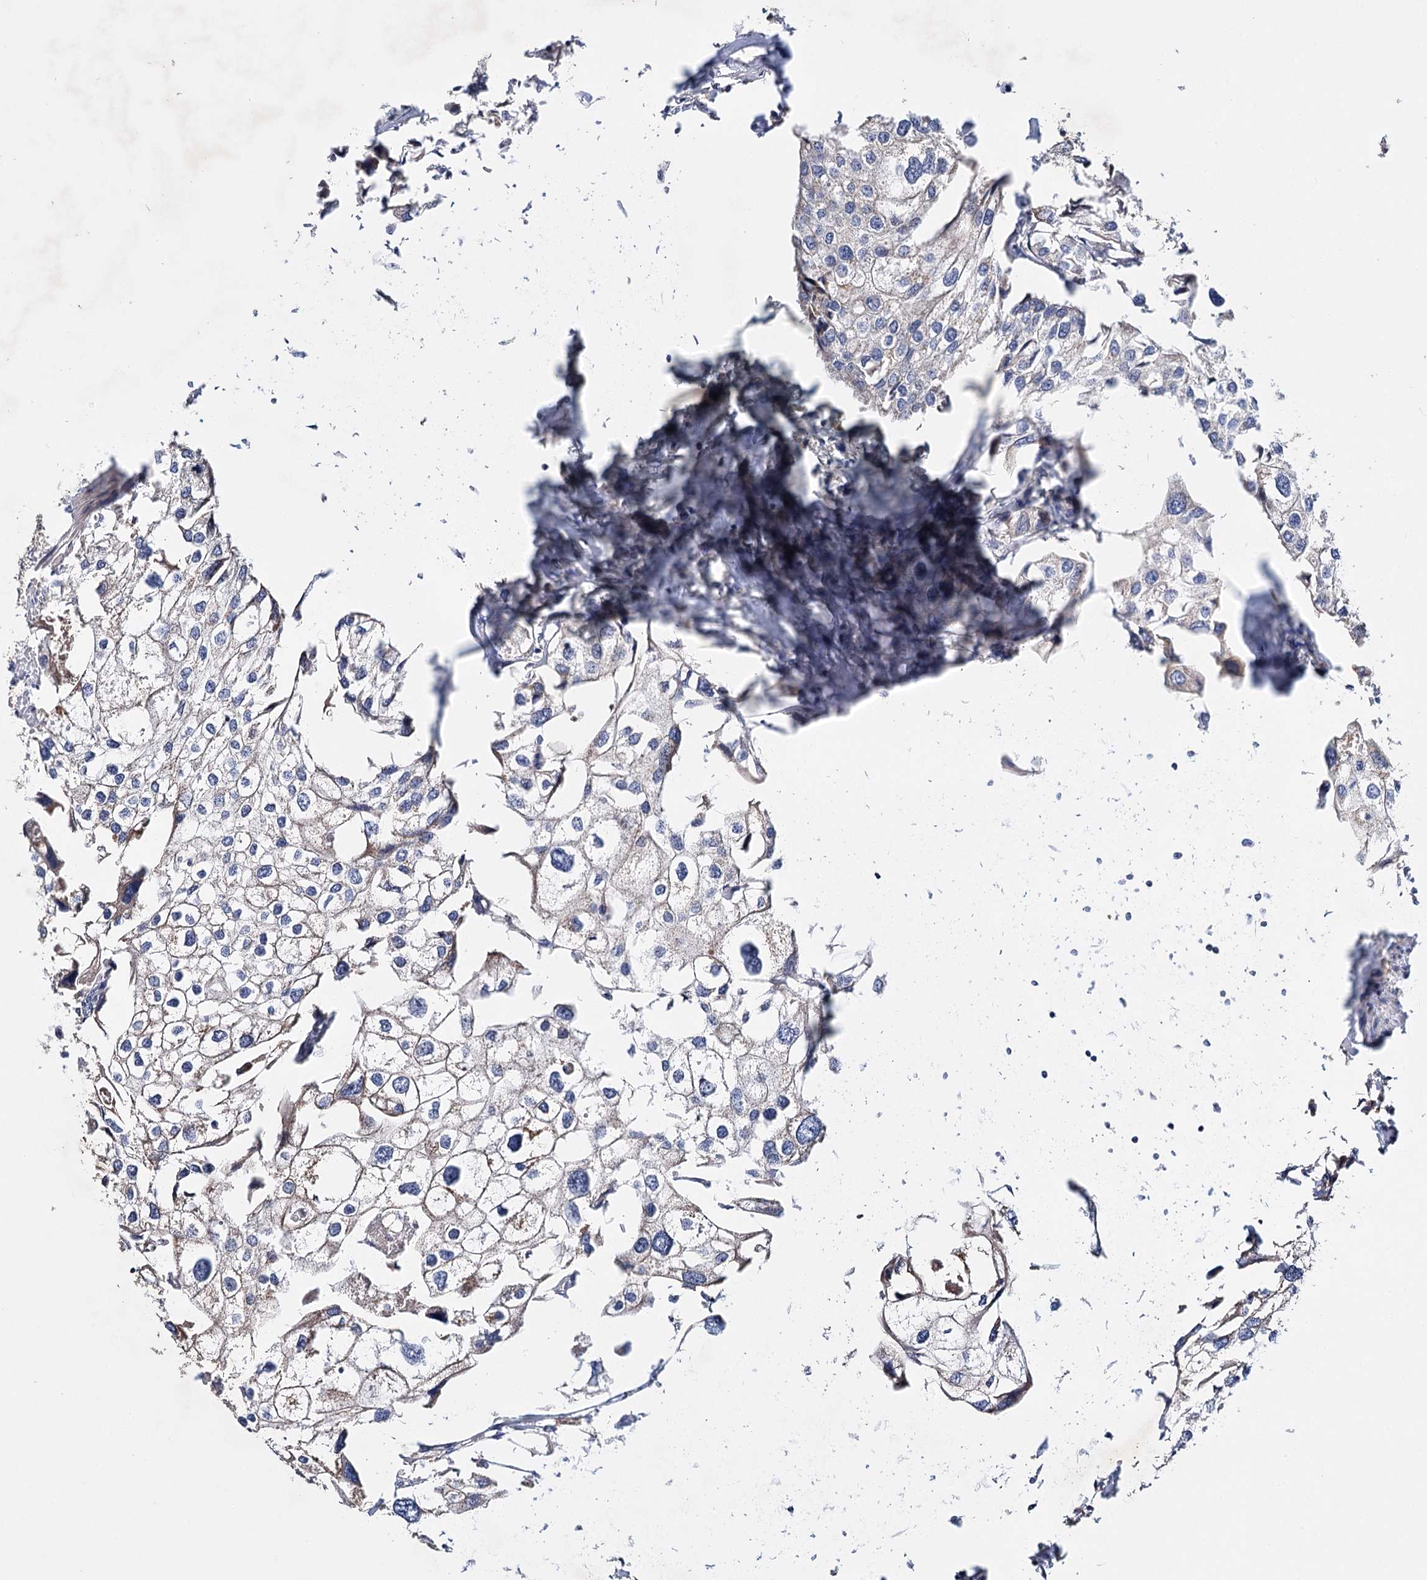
{"staining": {"intensity": "weak", "quantity": "<25%", "location": "cytoplasmic/membranous"}, "tissue": "urothelial cancer", "cell_type": "Tumor cells", "image_type": "cancer", "snomed": [{"axis": "morphology", "description": "Urothelial carcinoma, High grade"}, {"axis": "topography", "description": "Urinary bladder"}], "caption": "Immunohistochemistry (IHC) of human urothelial cancer reveals no expression in tumor cells.", "gene": "CFAP46", "patient": {"sex": "male", "age": 64}}